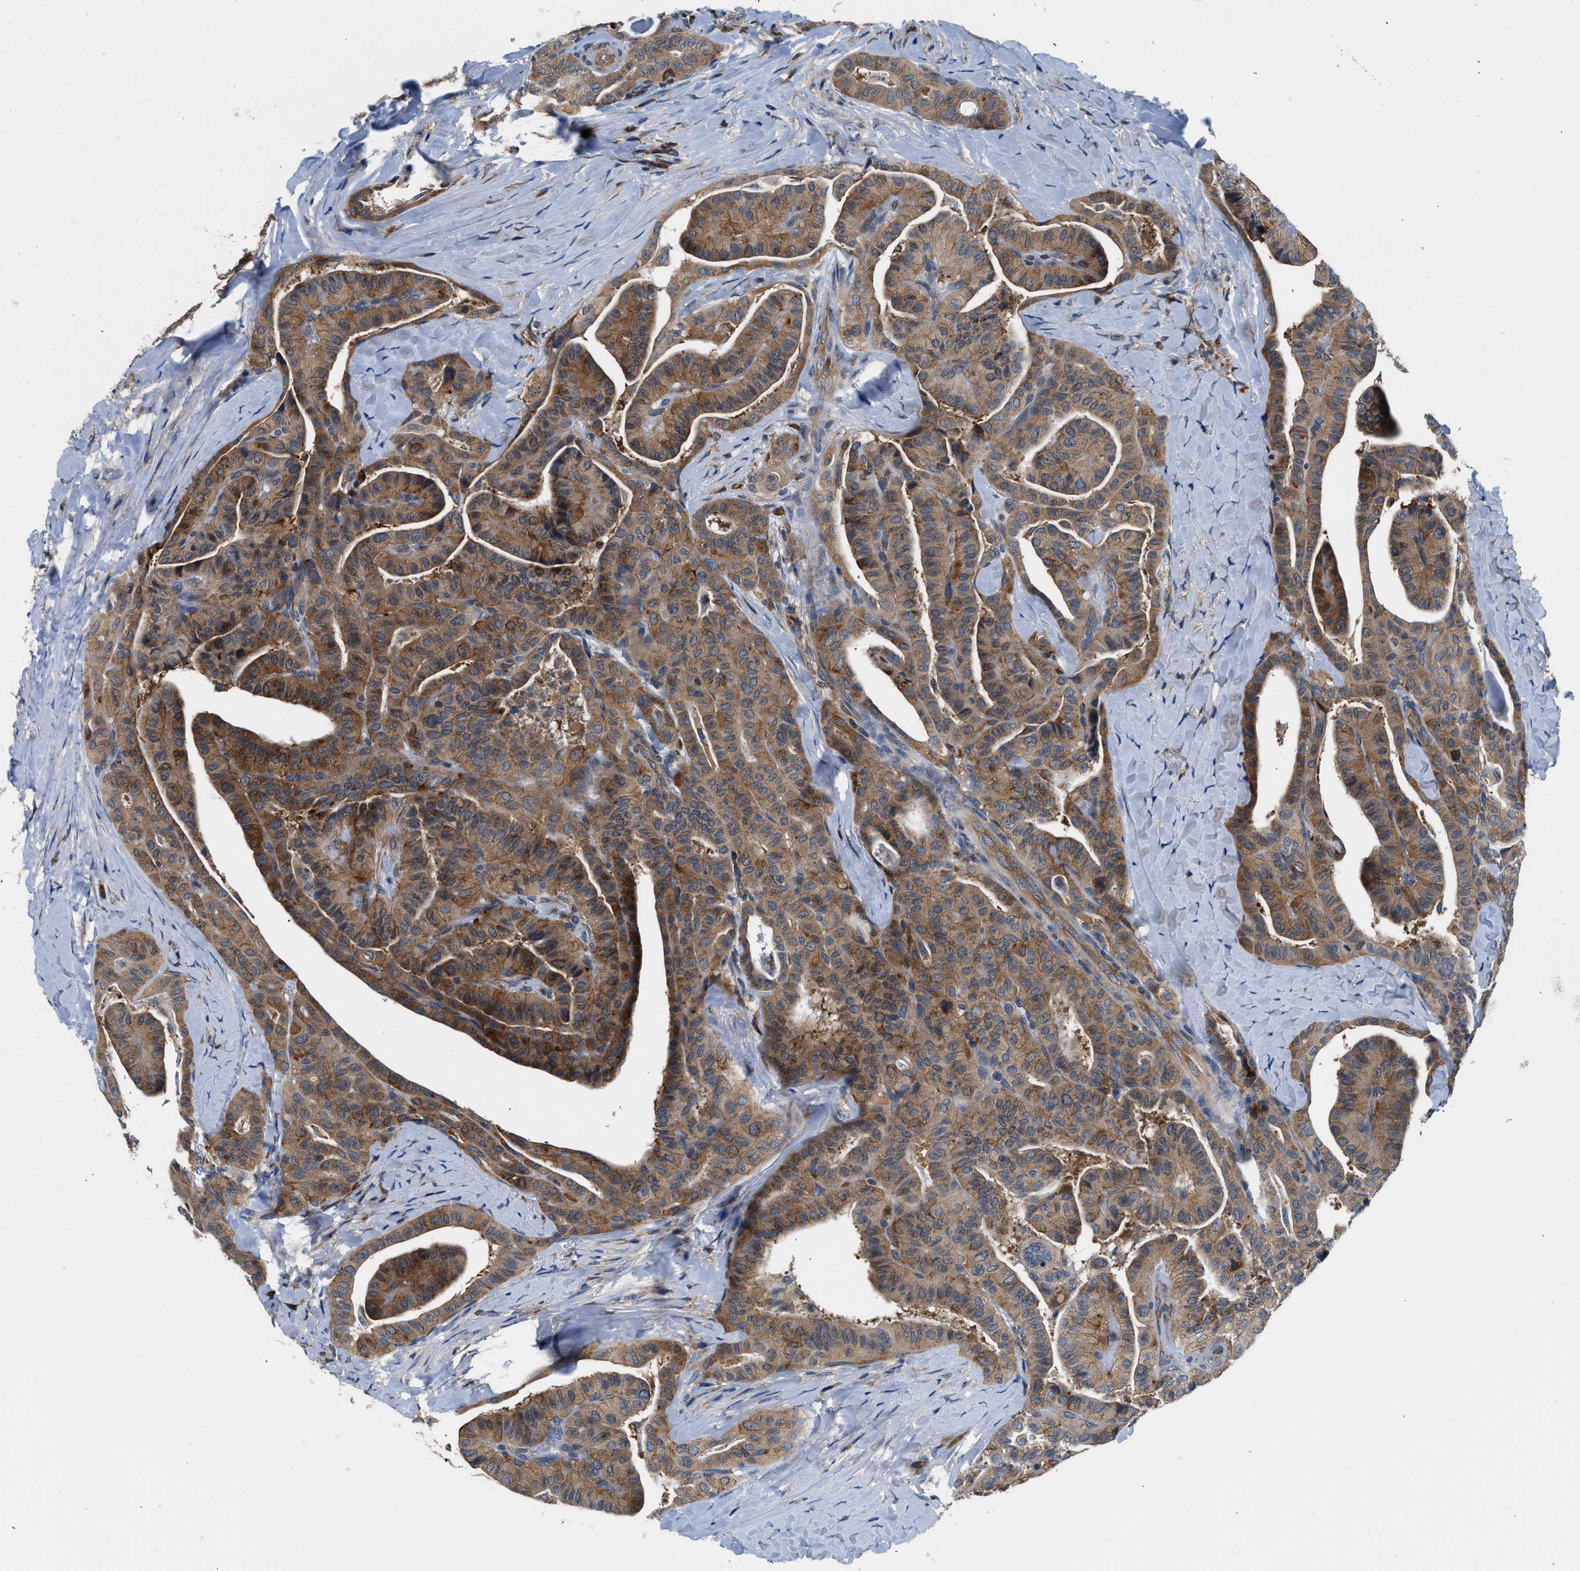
{"staining": {"intensity": "moderate", "quantity": ">75%", "location": "cytoplasmic/membranous"}, "tissue": "thyroid cancer", "cell_type": "Tumor cells", "image_type": "cancer", "snomed": [{"axis": "morphology", "description": "Papillary adenocarcinoma, NOS"}, {"axis": "topography", "description": "Thyroid gland"}], "caption": "IHC staining of thyroid cancer, which exhibits medium levels of moderate cytoplasmic/membranous expression in about >75% of tumor cells indicating moderate cytoplasmic/membranous protein staining. The staining was performed using DAB (3,3'-diaminobenzidine) (brown) for protein detection and nuclei were counterstained in hematoxylin (blue).", "gene": "PA2G4", "patient": {"sex": "male", "age": 77}}